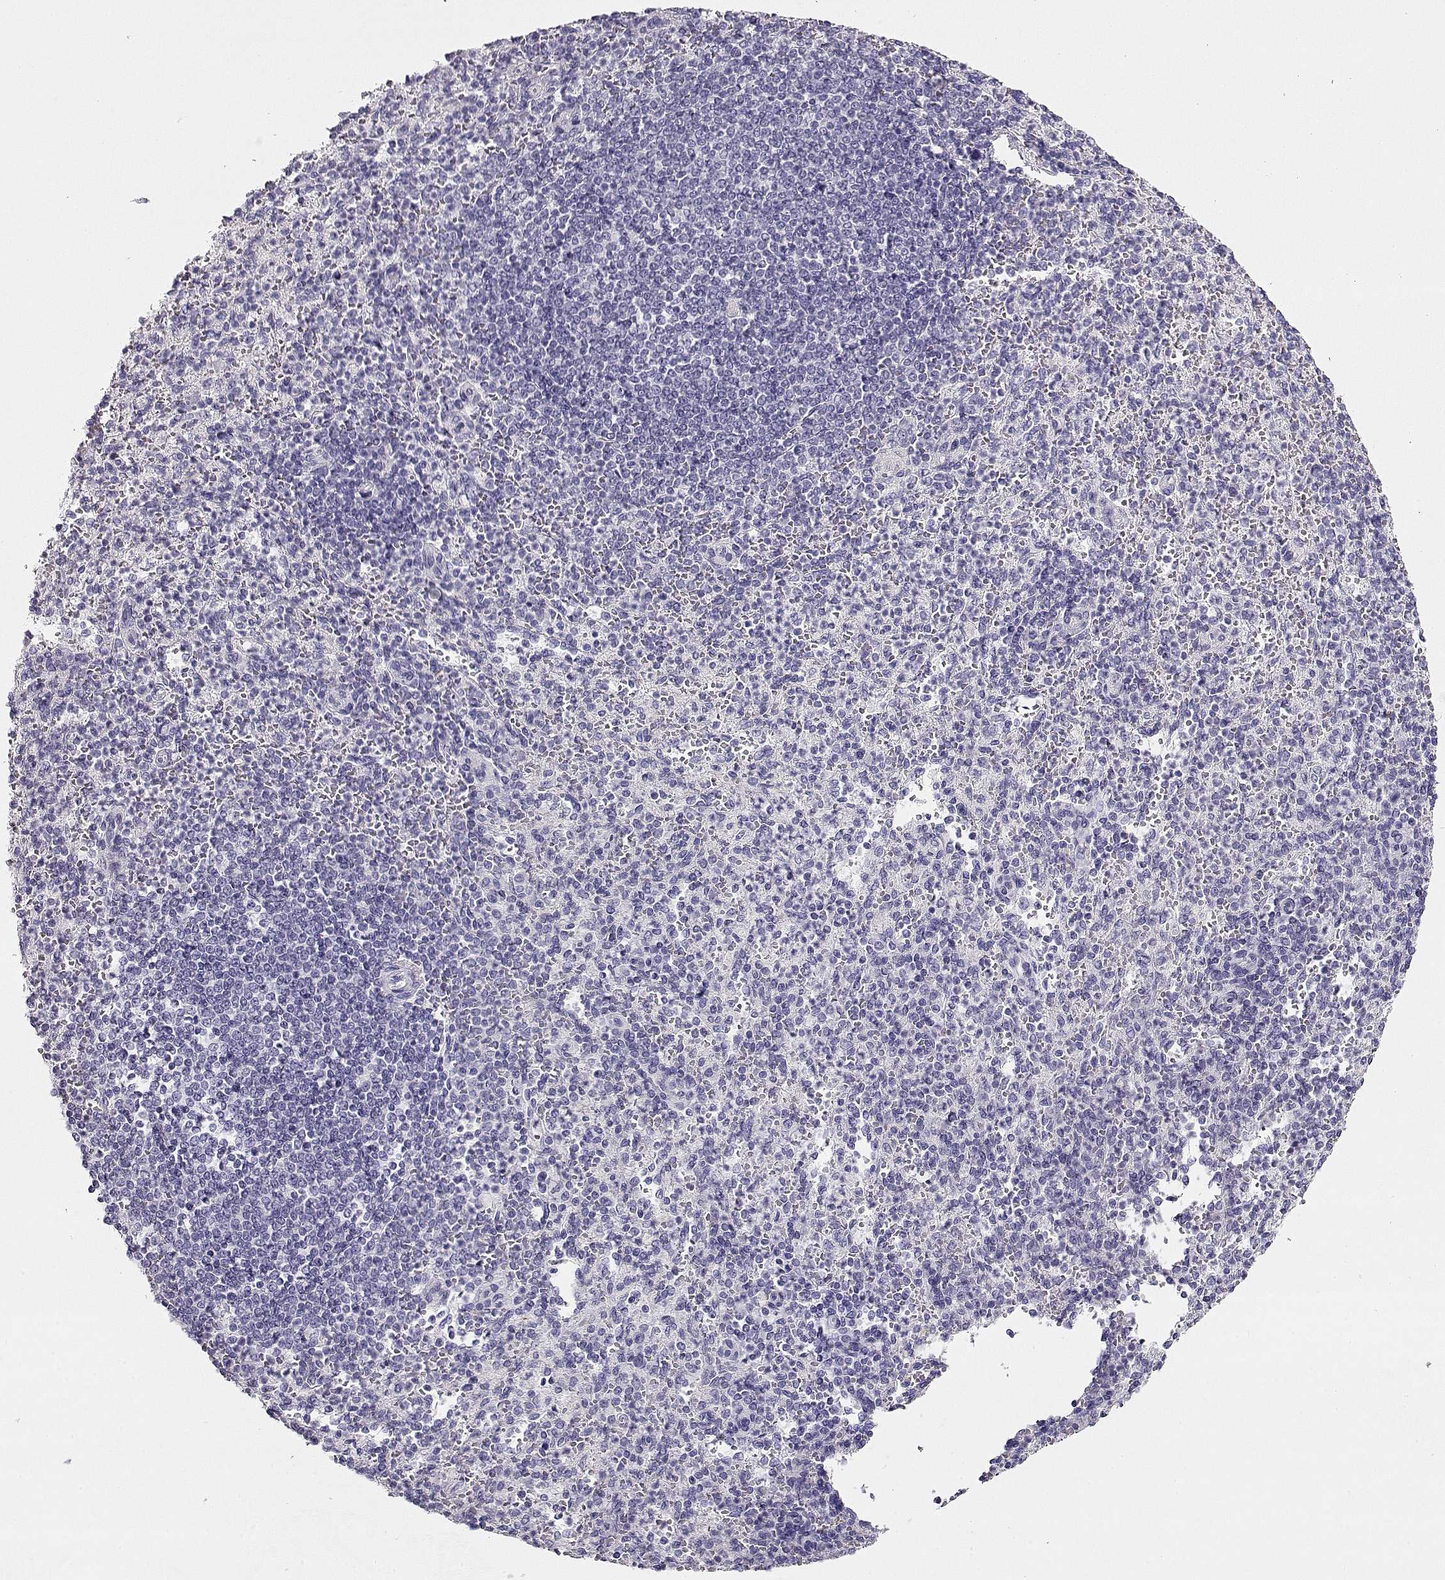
{"staining": {"intensity": "negative", "quantity": "none", "location": "none"}, "tissue": "spleen", "cell_type": "Cells in red pulp", "image_type": "normal", "snomed": [{"axis": "morphology", "description": "Normal tissue, NOS"}, {"axis": "topography", "description": "Spleen"}], "caption": "This is an immunohistochemistry image of unremarkable spleen. There is no positivity in cells in red pulp.", "gene": "ACTN2", "patient": {"sex": "female", "age": 74}}